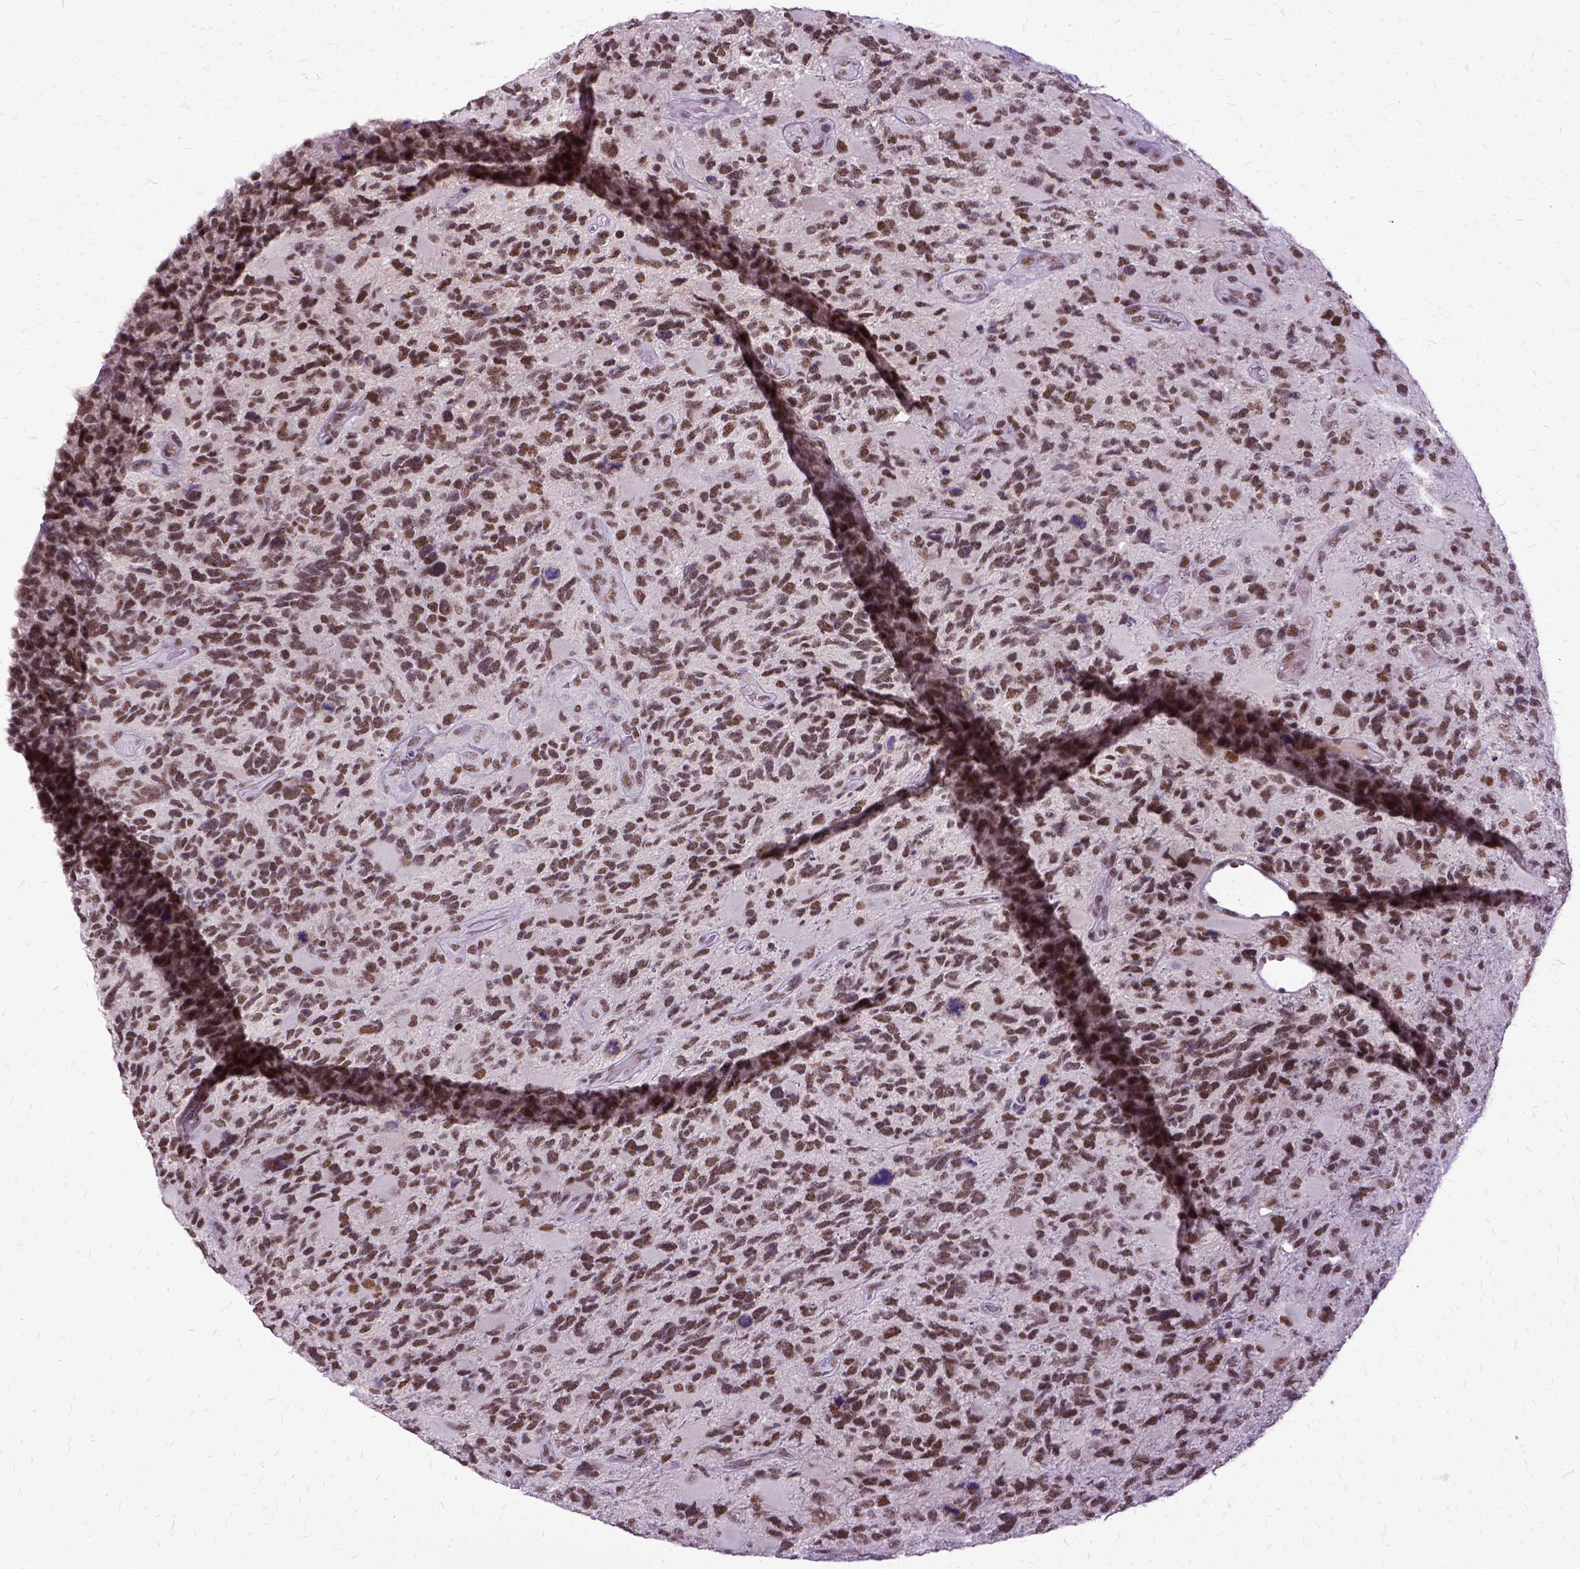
{"staining": {"intensity": "moderate", "quantity": ">75%", "location": "nuclear"}, "tissue": "glioma", "cell_type": "Tumor cells", "image_type": "cancer", "snomed": [{"axis": "morphology", "description": "Glioma, malignant, High grade"}, {"axis": "topography", "description": "Brain"}], "caption": "Human high-grade glioma (malignant) stained for a protein (brown) exhibits moderate nuclear positive staining in about >75% of tumor cells.", "gene": "SETD1A", "patient": {"sex": "female", "age": 71}}